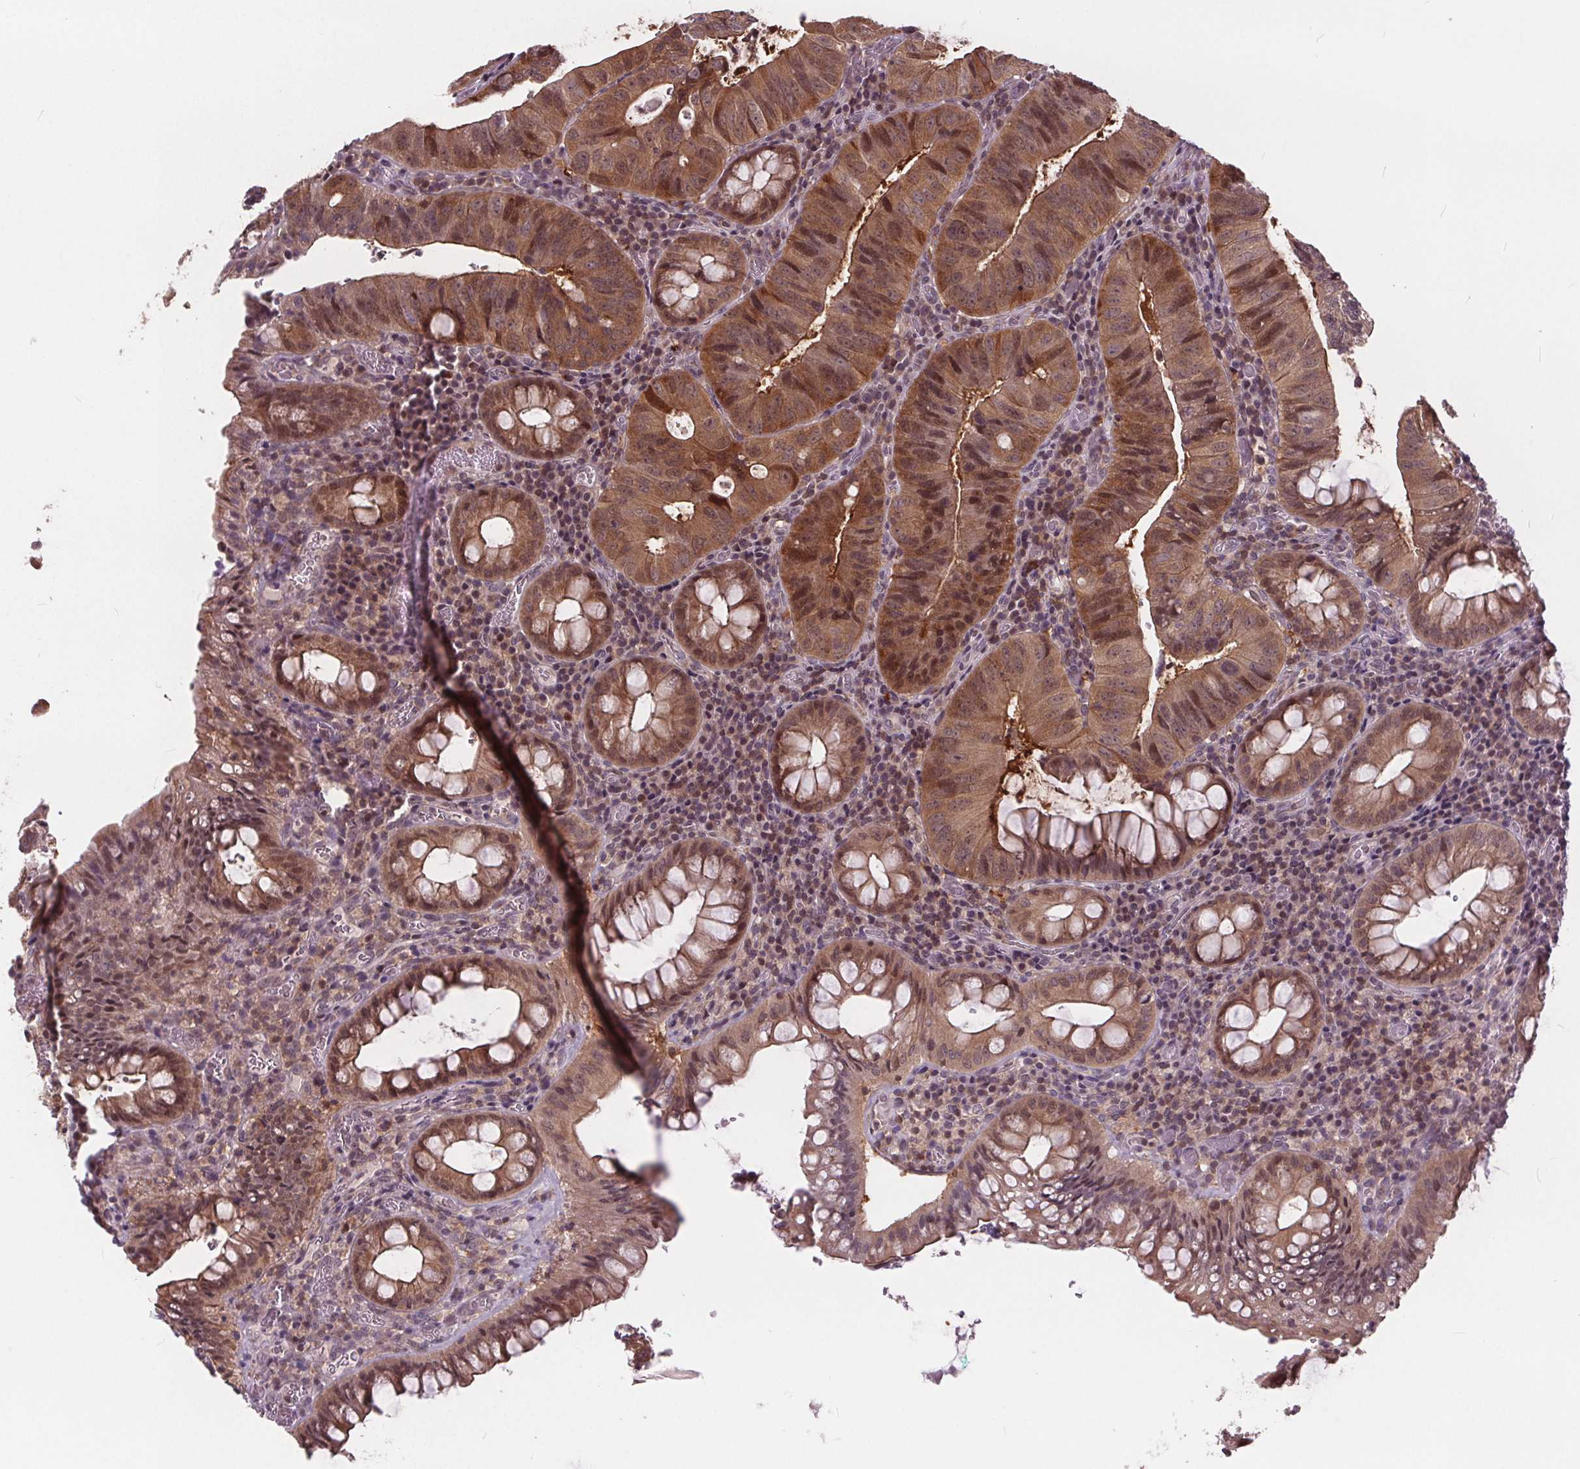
{"staining": {"intensity": "moderate", "quantity": ">75%", "location": "cytoplasmic/membranous,nuclear"}, "tissue": "colorectal cancer", "cell_type": "Tumor cells", "image_type": "cancer", "snomed": [{"axis": "morphology", "description": "Adenocarcinoma, NOS"}, {"axis": "topography", "description": "Colon"}], "caption": "Colorectal adenocarcinoma stained with a brown dye displays moderate cytoplasmic/membranous and nuclear positive staining in approximately >75% of tumor cells.", "gene": "HIF1AN", "patient": {"sex": "male", "age": 67}}